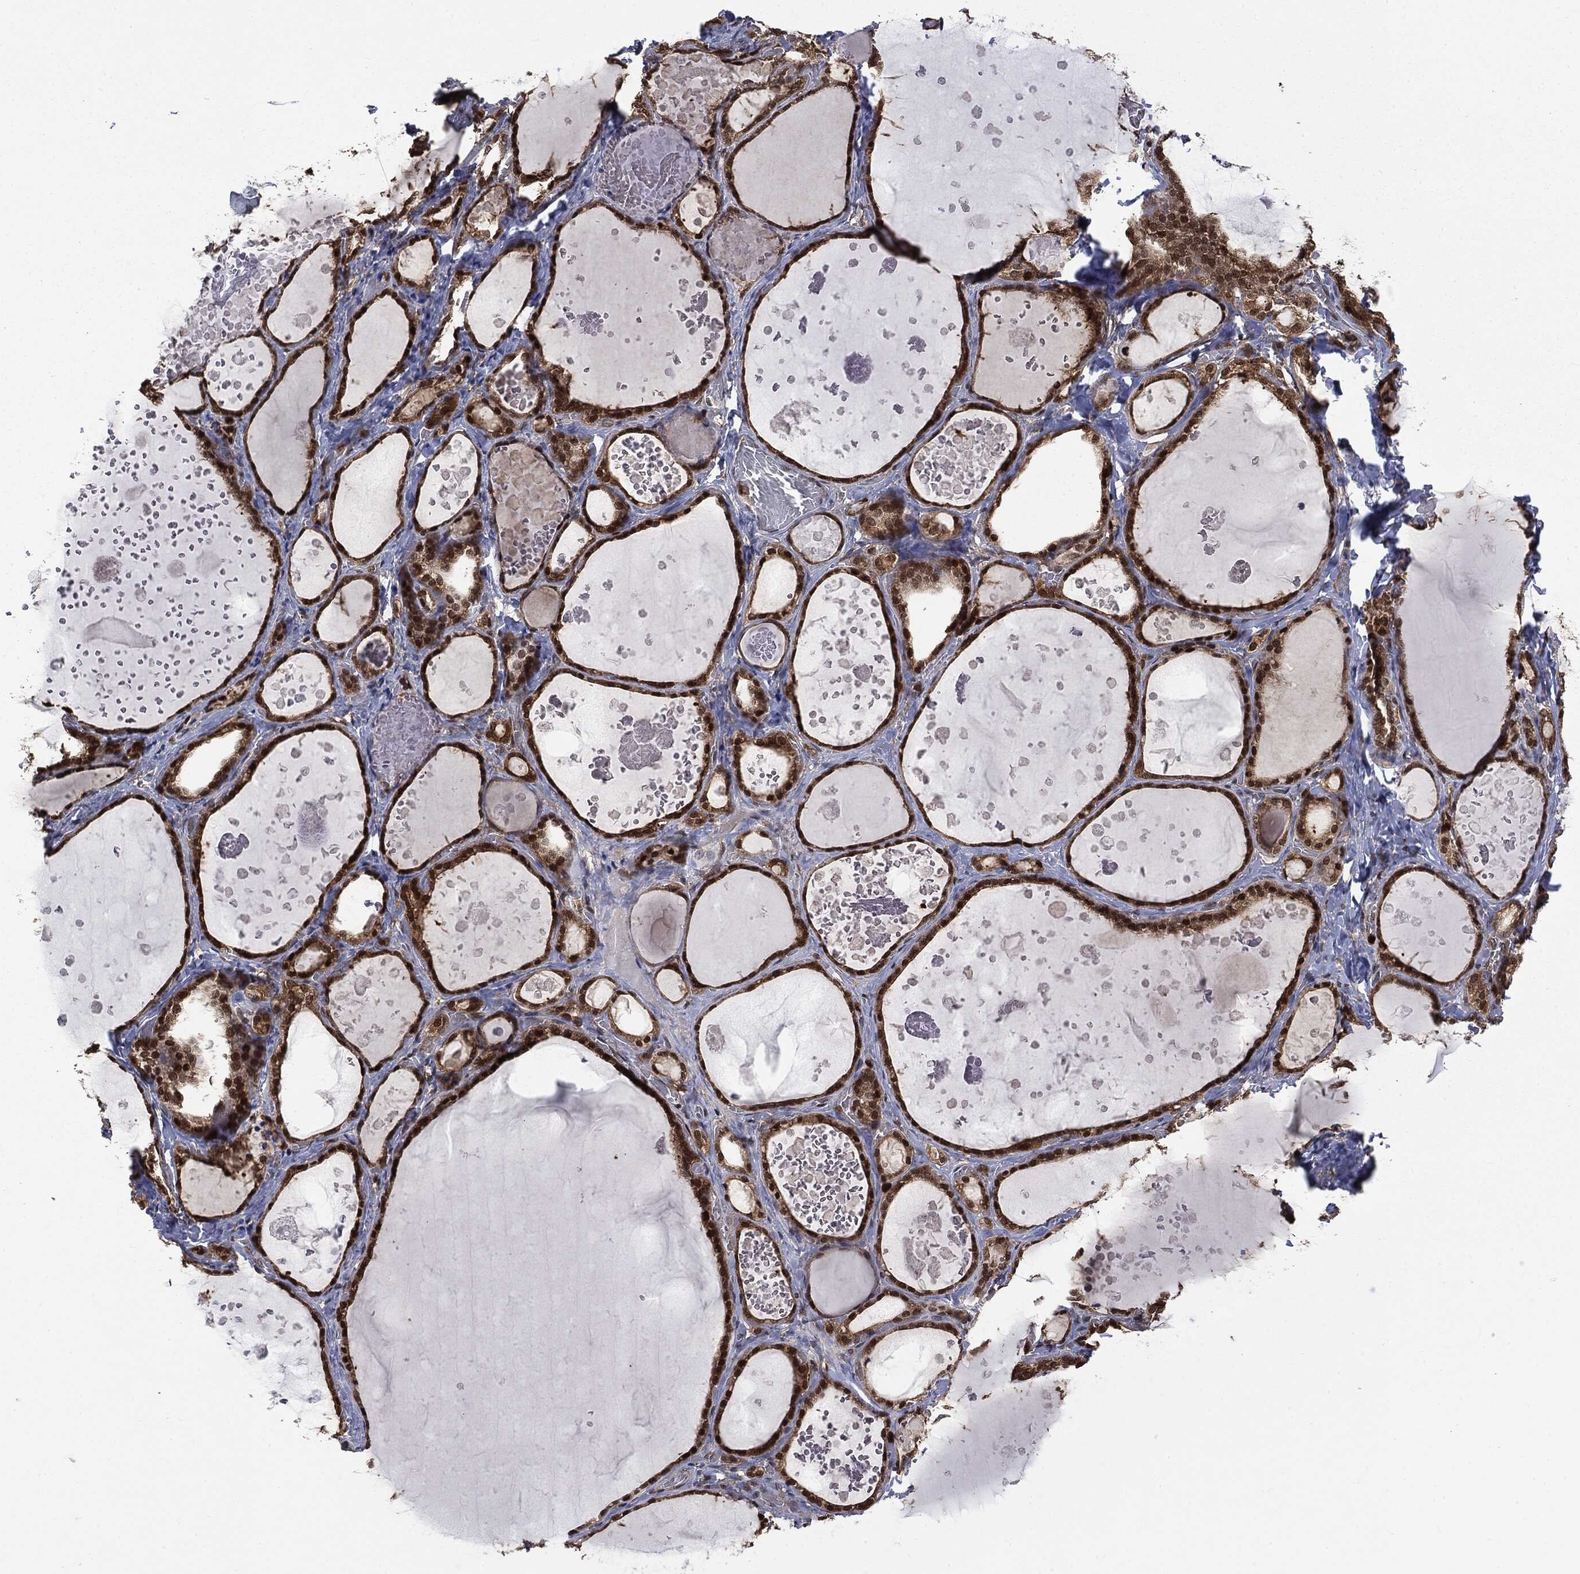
{"staining": {"intensity": "strong", "quantity": ">75%", "location": "cytoplasmic/membranous,nuclear"}, "tissue": "thyroid gland", "cell_type": "Glandular cells", "image_type": "normal", "snomed": [{"axis": "morphology", "description": "Normal tissue, NOS"}, {"axis": "topography", "description": "Thyroid gland"}], "caption": "DAB immunohistochemical staining of unremarkable human thyroid gland exhibits strong cytoplasmic/membranous,nuclear protein expression in about >75% of glandular cells.", "gene": "GPI", "patient": {"sex": "female", "age": 56}}